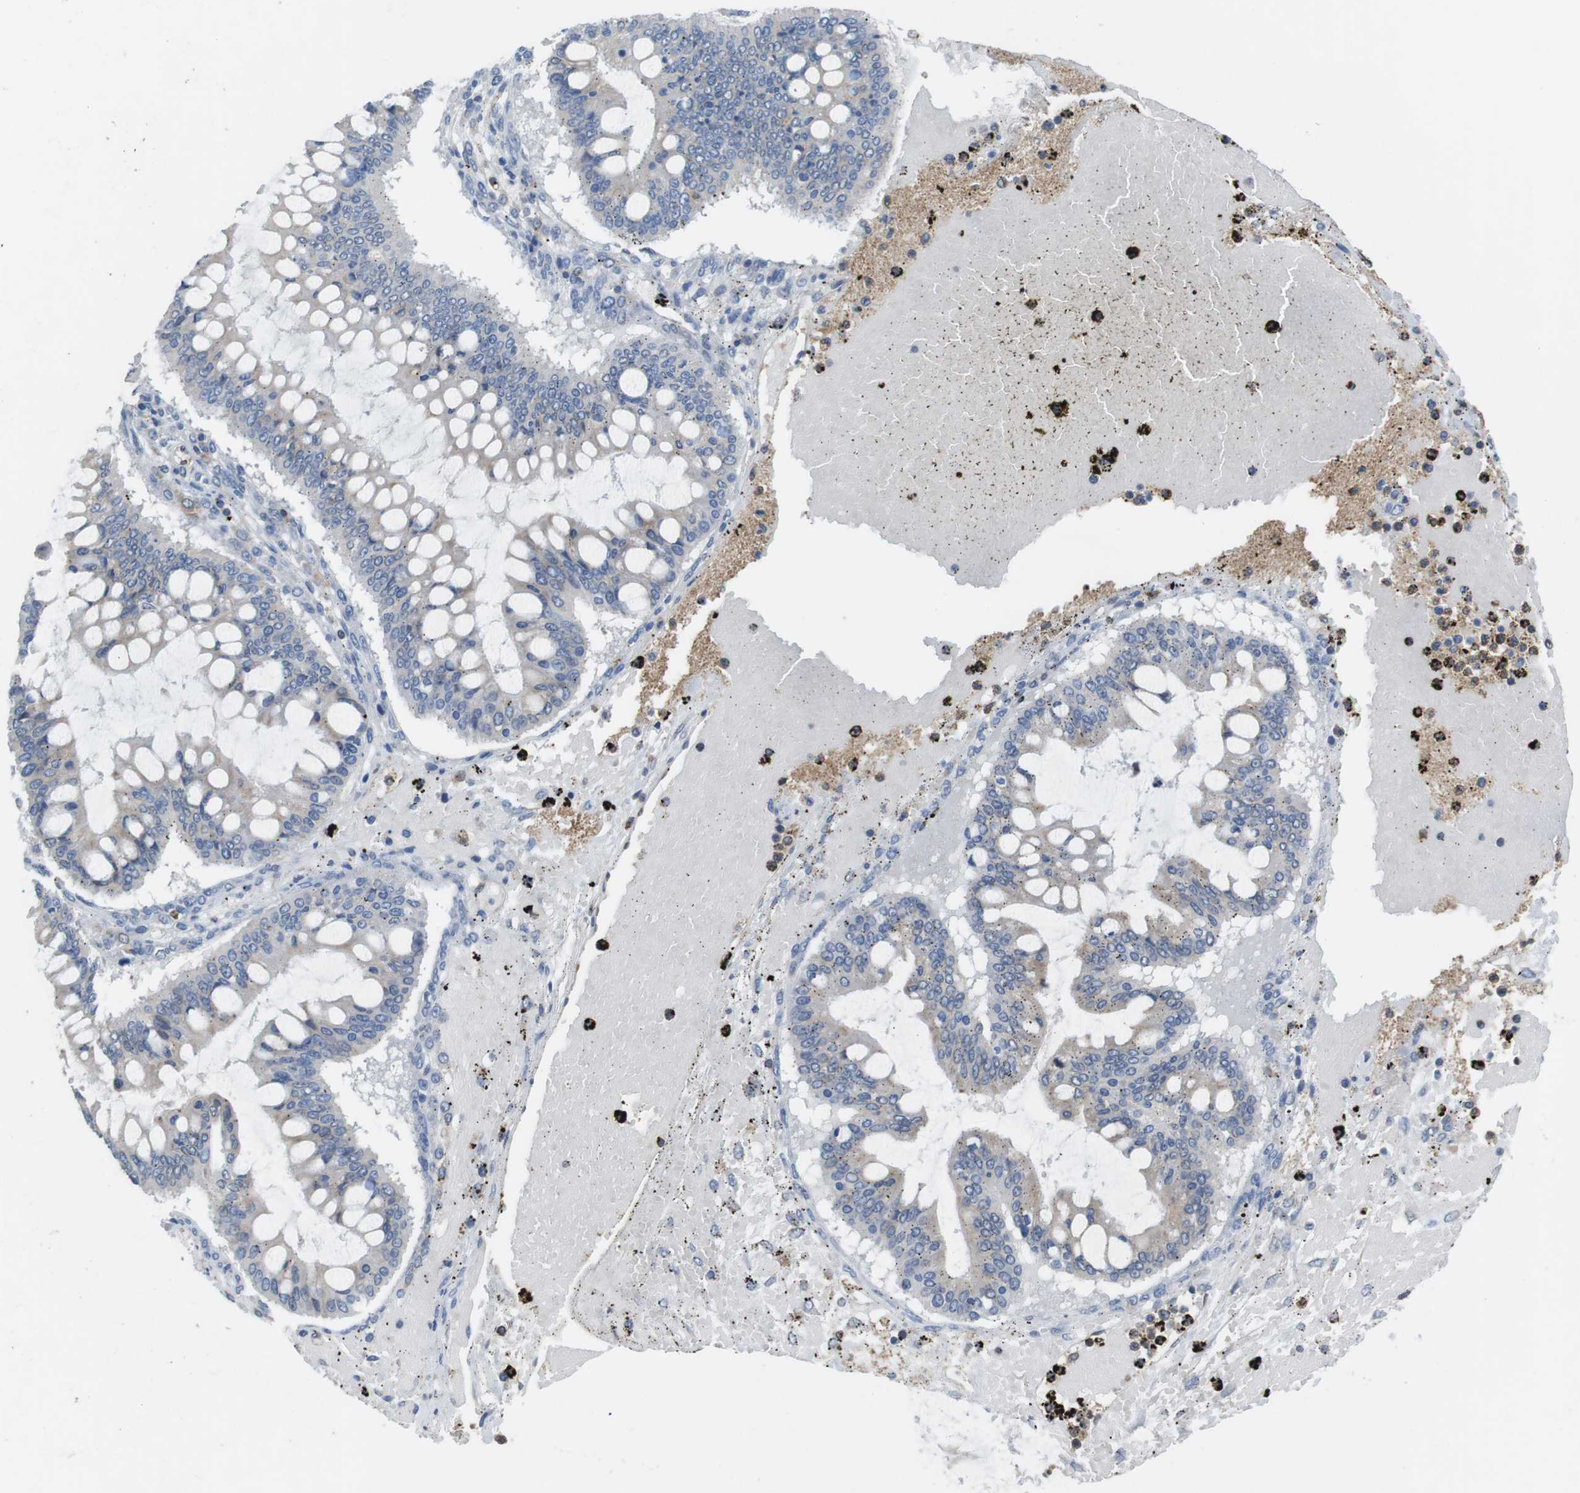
{"staining": {"intensity": "weak", "quantity": ">75%", "location": "cytoplasmic/membranous"}, "tissue": "ovarian cancer", "cell_type": "Tumor cells", "image_type": "cancer", "snomed": [{"axis": "morphology", "description": "Cystadenocarcinoma, mucinous, NOS"}, {"axis": "topography", "description": "Ovary"}], "caption": "Mucinous cystadenocarcinoma (ovarian) stained with a protein marker displays weak staining in tumor cells.", "gene": "ARL6IP5", "patient": {"sex": "female", "age": 73}}